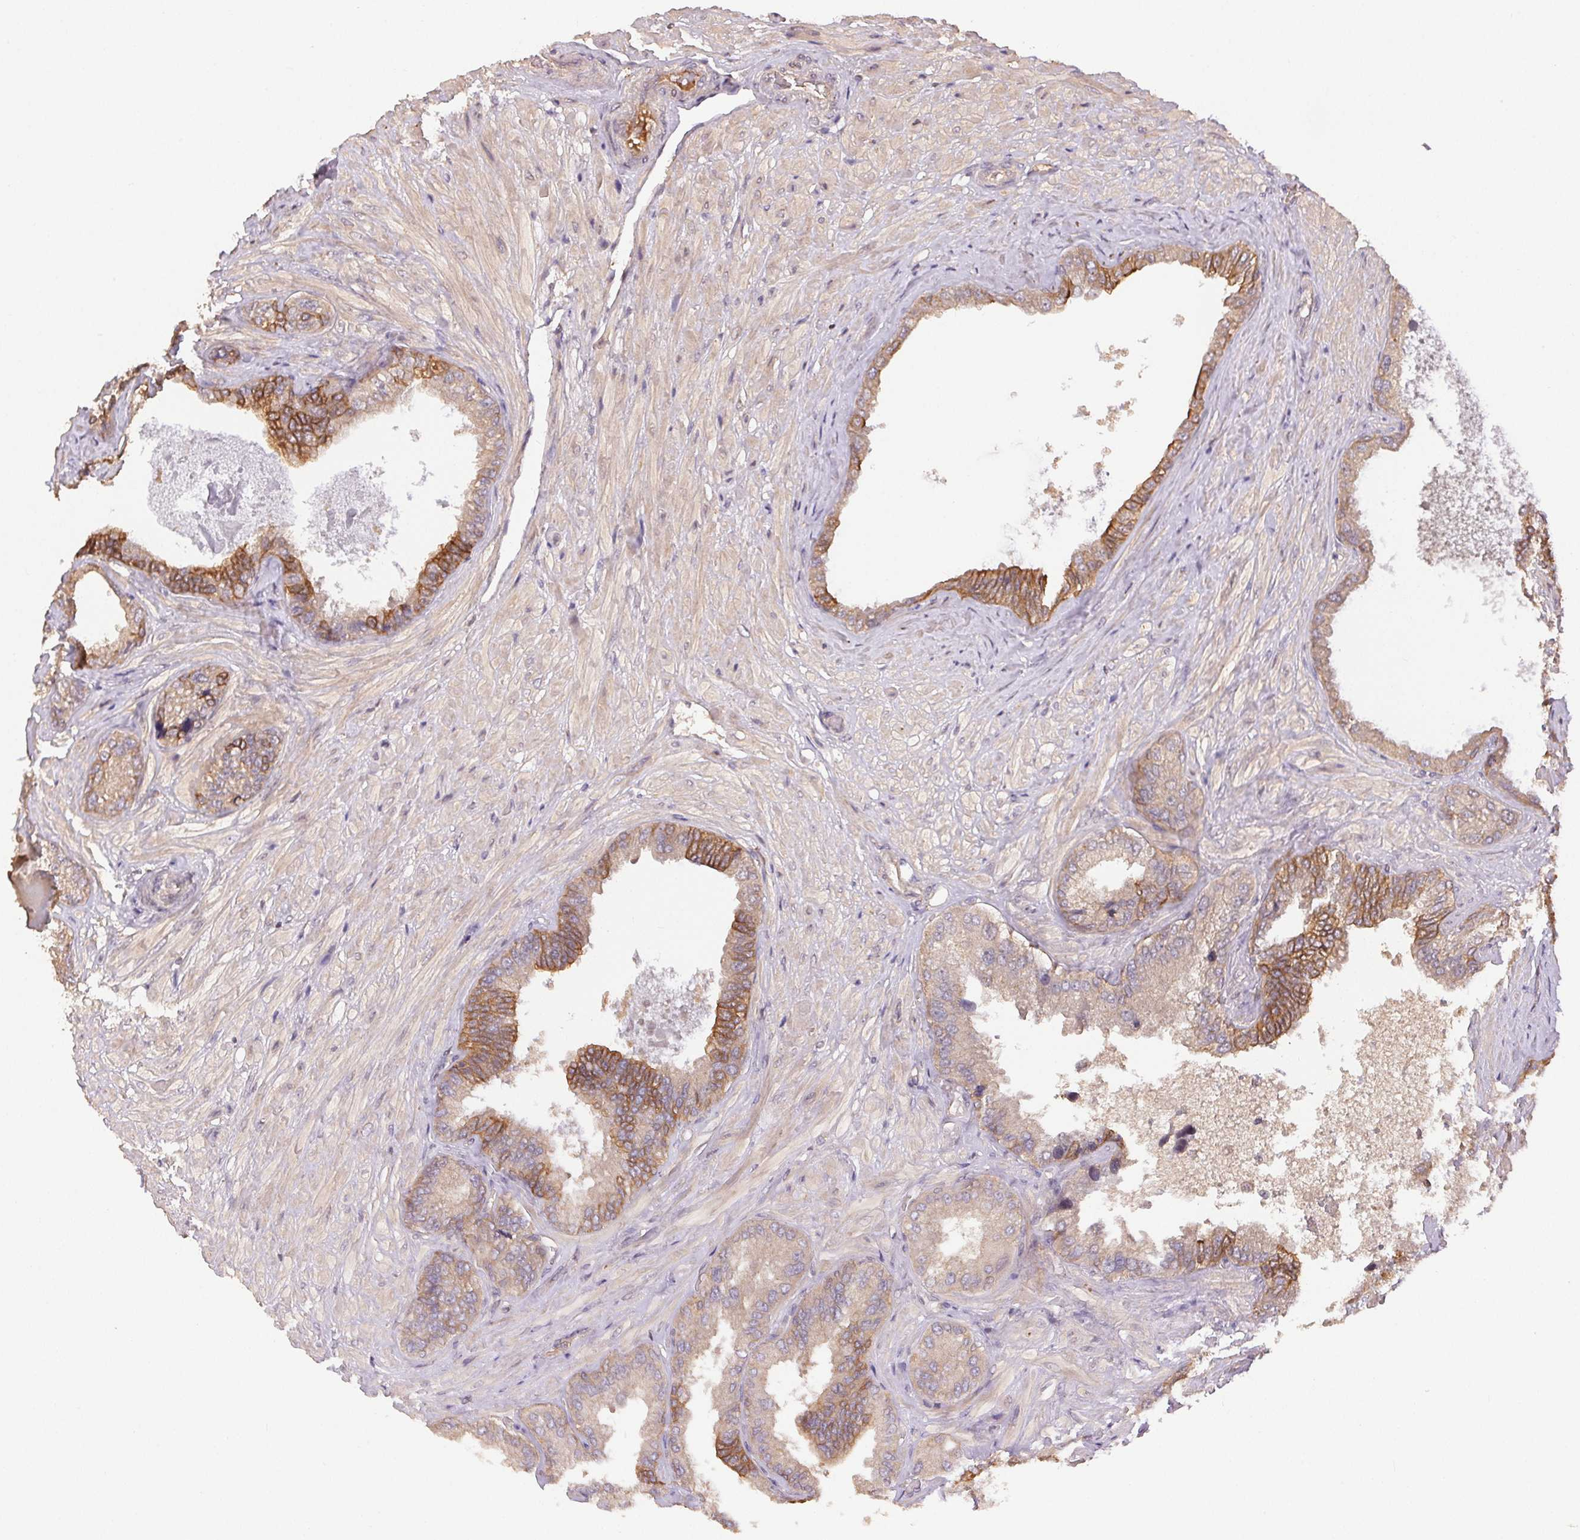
{"staining": {"intensity": "strong", "quantity": "25%-75%", "location": "cytoplasmic/membranous"}, "tissue": "seminal vesicle", "cell_type": "Glandular cells", "image_type": "normal", "snomed": [{"axis": "morphology", "description": "Normal tissue, NOS"}, {"axis": "topography", "description": "Seminal veicle"}], "caption": "Unremarkable seminal vesicle displays strong cytoplasmic/membranous positivity in about 25%-75% of glandular cells, visualized by immunohistochemistry.", "gene": "MAPKAPK2", "patient": {"sex": "male", "age": 68}}